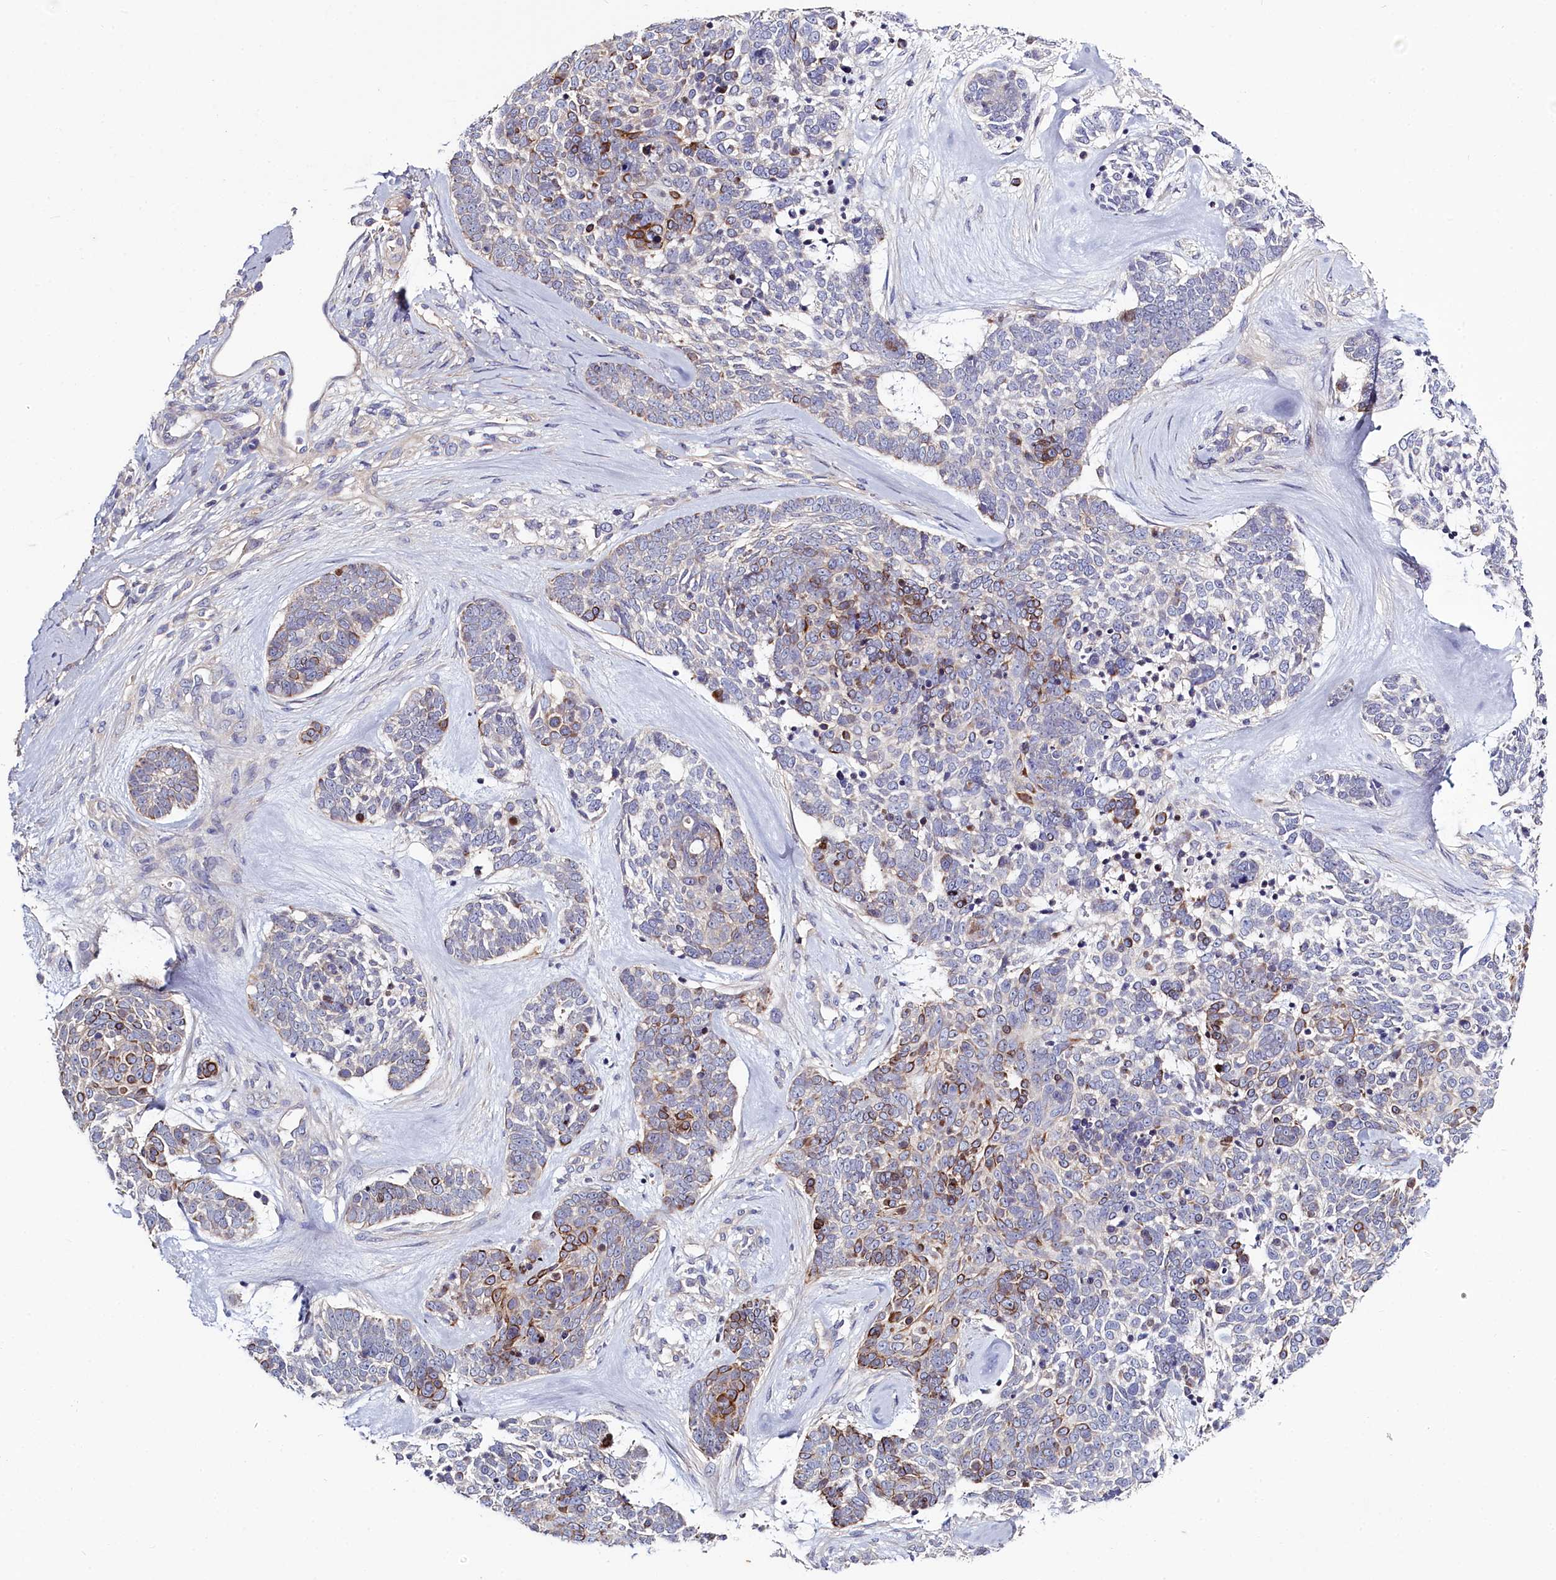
{"staining": {"intensity": "strong", "quantity": "<25%", "location": "cytoplasmic/membranous"}, "tissue": "skin cancer", "cell_type": "Tumor cells", "image_type": "cancer", "snomed": [{"axis": "morphology", "description": "Basal cell carcinoma"}, {"axis": "topography", "description": "Skin"}], "caption": "Immunohistochemistry (IHC) (DAB (3,3'-diaminobenzidine)) staining of human basal cell carcinoma (skin) displays strong cytoplasmic/membranous protein positivity in about <25% of tumor cells. (DAB (3,3'-diaminobenzidine) IHC, brown staining for protein, blue staining for nuclei).", "gene": "PDE6D", "patient": {"sex": "female", "age": 81}}